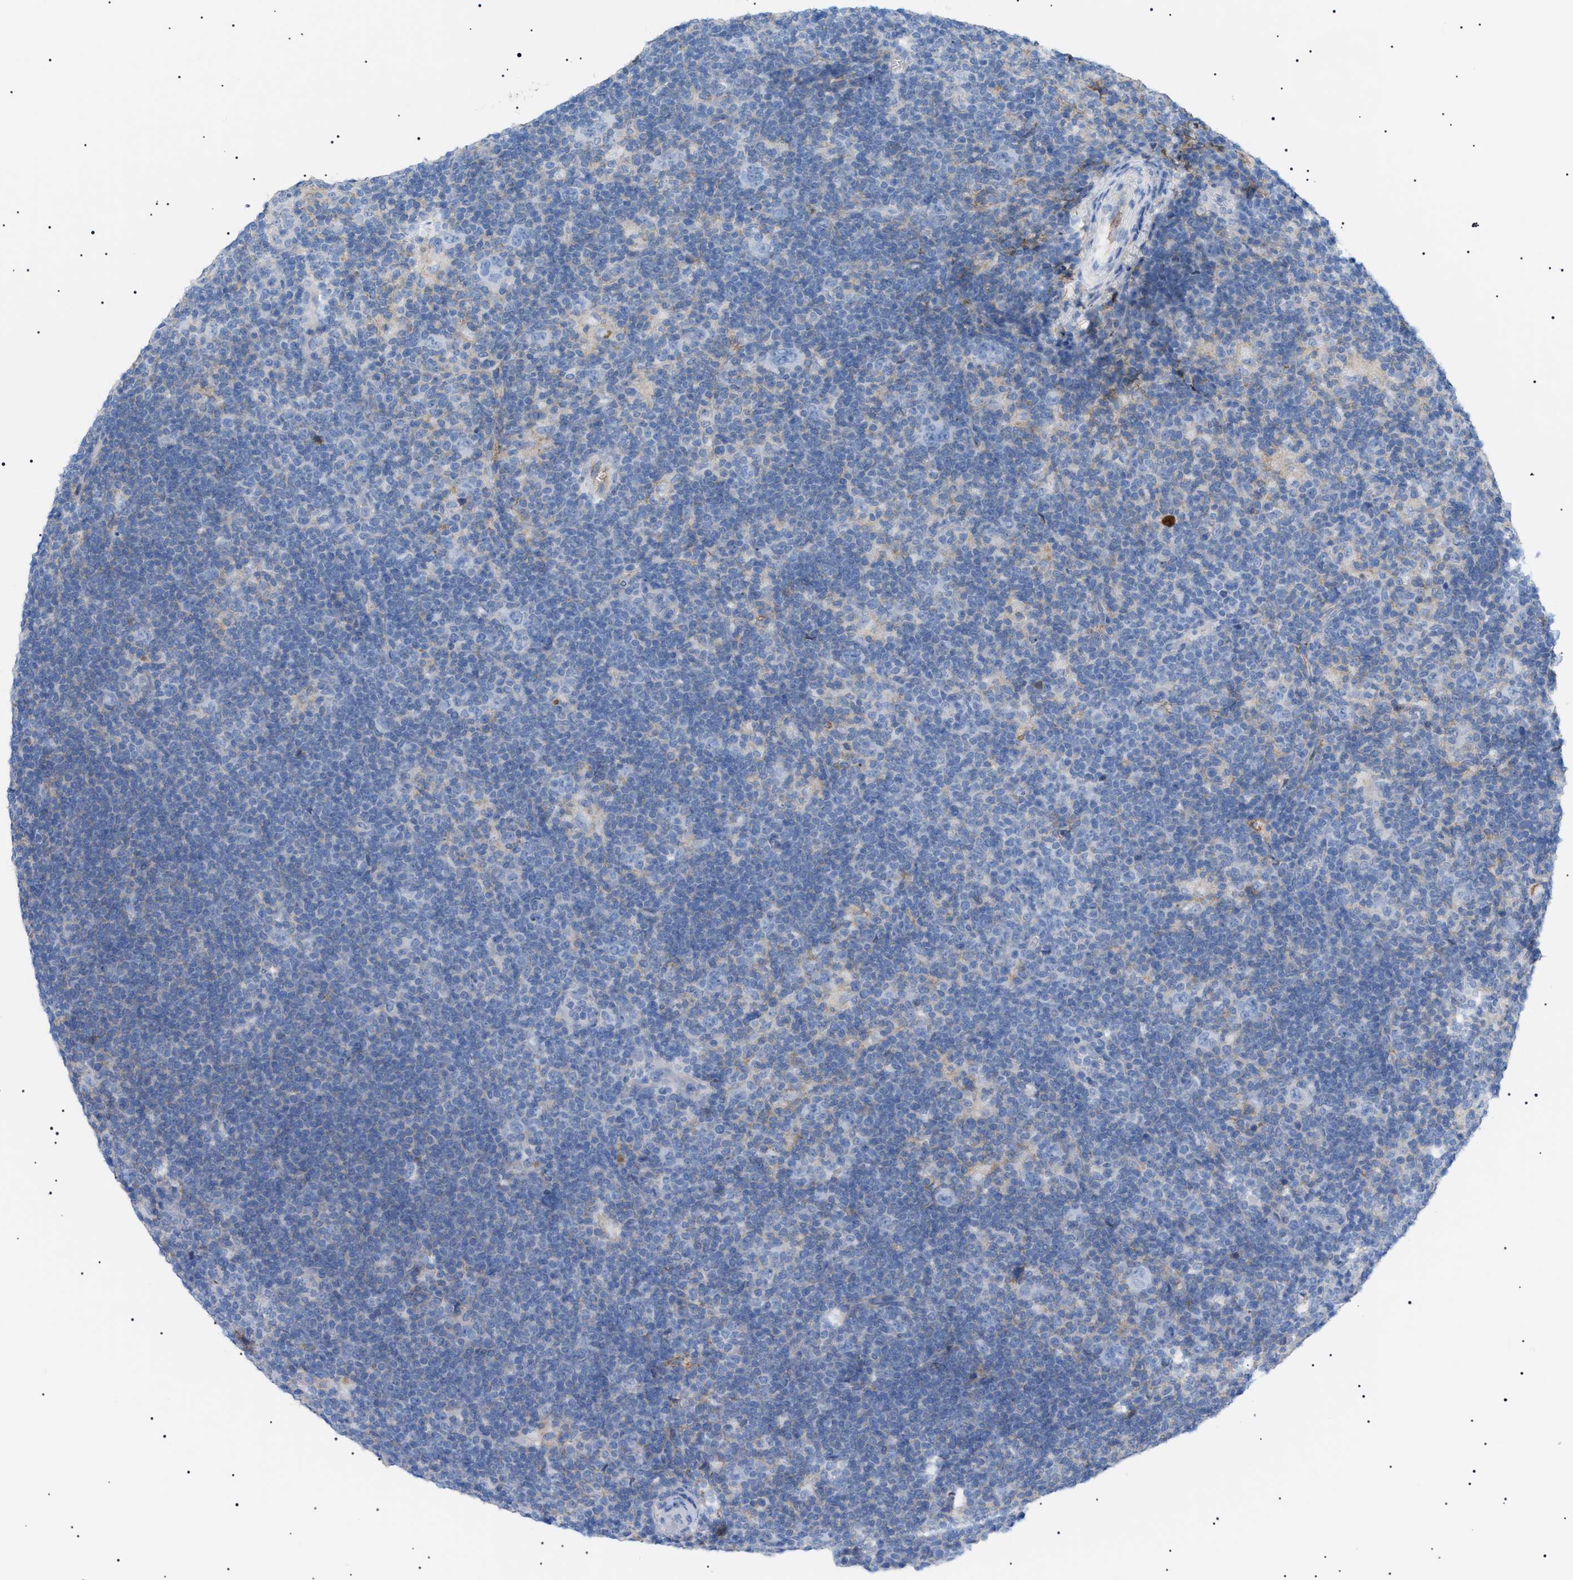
{"staining": {"intensity": "negative", "quantity": "none", "location": "none"}, "tissue": "lymphoma", "cell_type": "Tumor cells", "image_type": "cancer", "snomed": [{"axis": "morphology", "description": "Hodgkin's disease, NOS"}, {"axis": "topography", "description": "Lymph node"}], "caption": "There is no significant staining in tumor cells of Hodgkin's disease.", "gene": "LPA", "patient": {"sex": "female", "age": 57}}